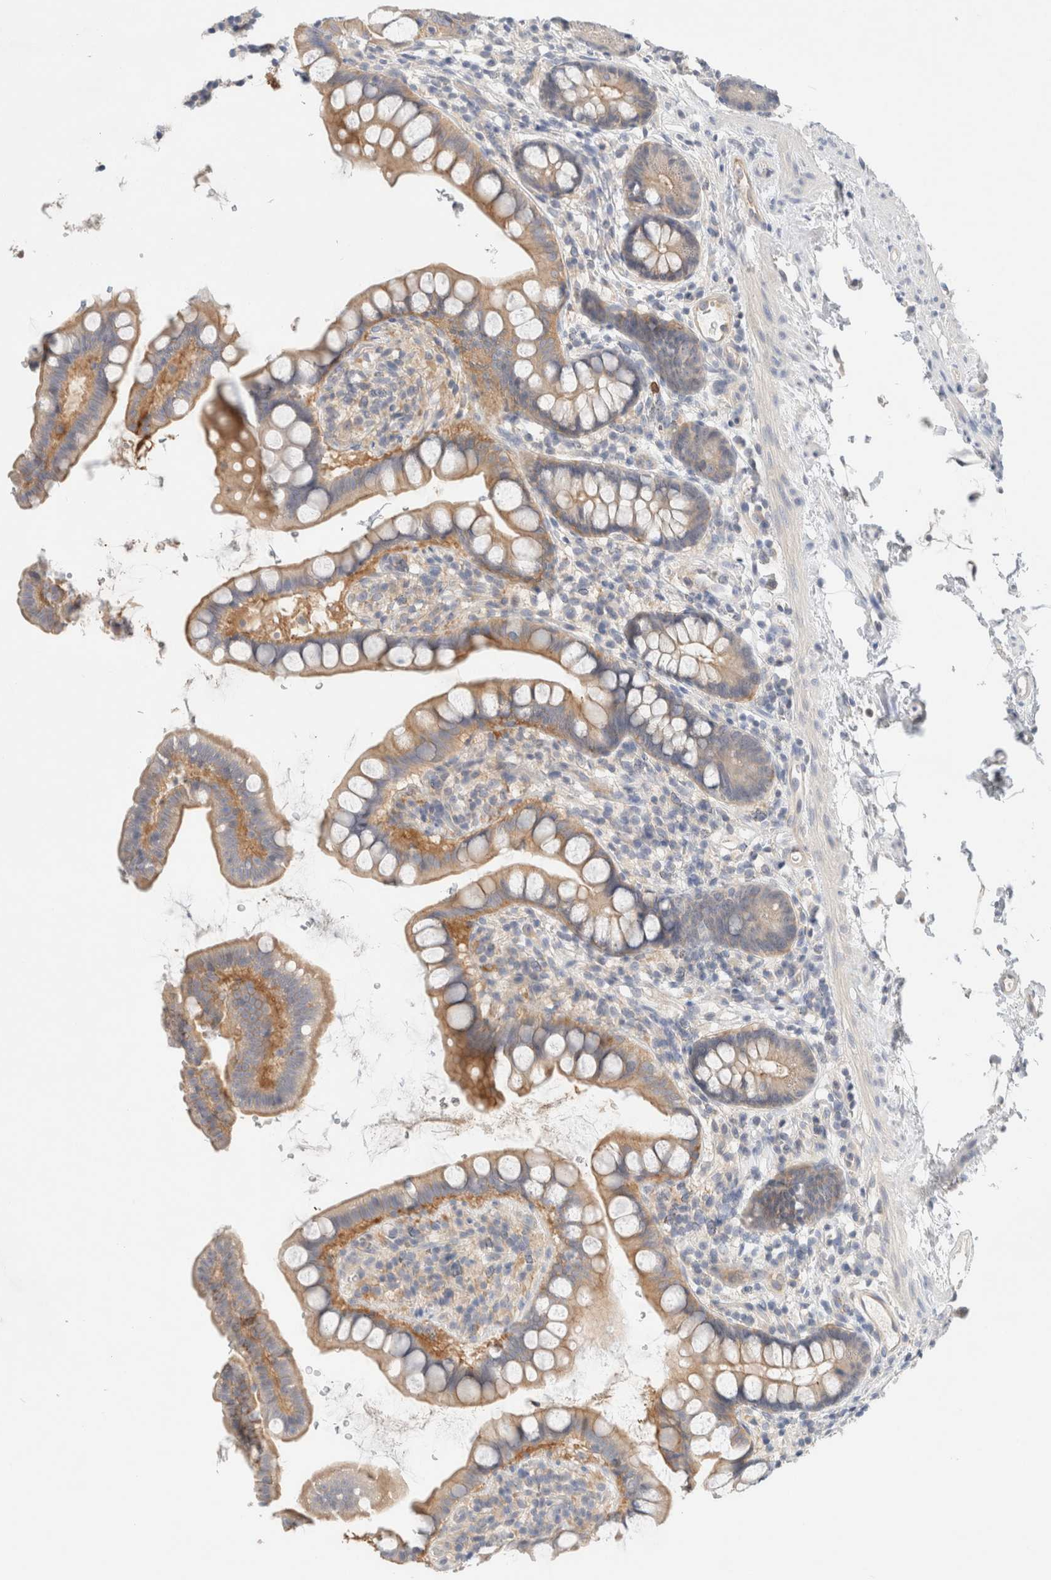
{"staining": {"intensity": "strong", "quantity": "25%-75%", "location": "cytoplasmic/membranous"}, "tissue": "small intestine", "cell_type": "Glandular cells", "image_type": "normal", "snomed": [{"axis": "morphology", "description": "Normal tissue, NOS"}, {"axis": "topography", "description": "Smooth muscle"}, {"axis": "topography", "description": "Small intestine"}], "caption": "Immunohistochemistry staining of normal small intestine, which exhibits high levels of strong cytoplasmic/membranous staining in approximately 25%-75% of glandular cells indicating strong cytoplasmic/membranous protein expression. The staining was performed using DAB (brown) for protein detection and nuclei were counterstained in hematoxylin (blue).", "gene": "SDR16C5", "patient": {"sex": "female", "age": 84}}